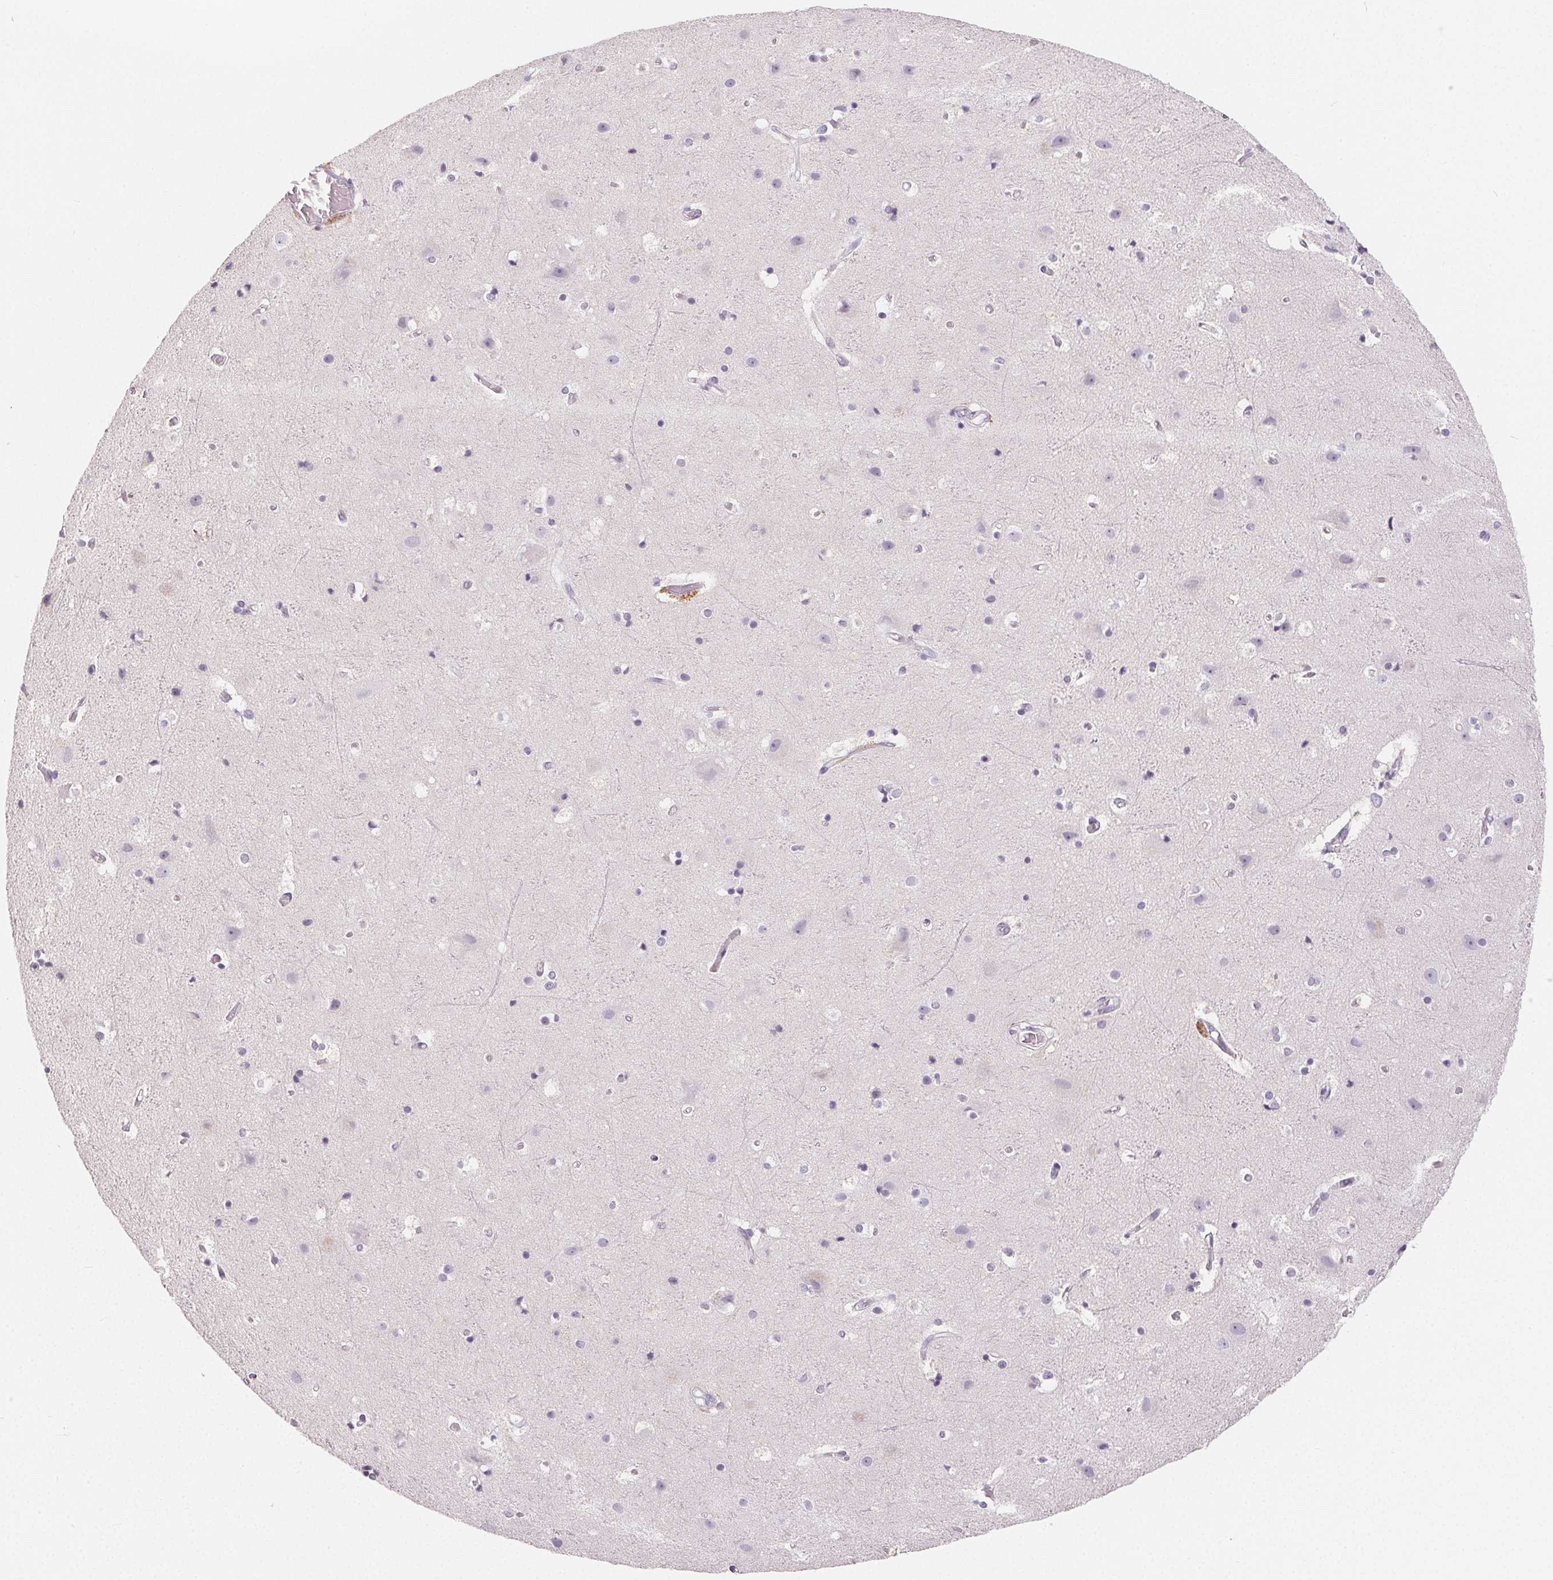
{"staining": {"intensity": "negative", "quantity": "none", "location": "none"}, "tissue": "cerebral cortex", "cell_type": "Endothelial cells", "image_type": "normal", "snomed": [{"axis": "morphology", "description": "Normal tissue, NOS"}, {"axis": "topography", "description": "Cerebral cortex"}], "caption": "This is an IHC micrograph of normal cerebral cortex. There is no expression in endothelial cells.", "gene": "SFTPD", "patient": {"sex": "female", "age": 52}}